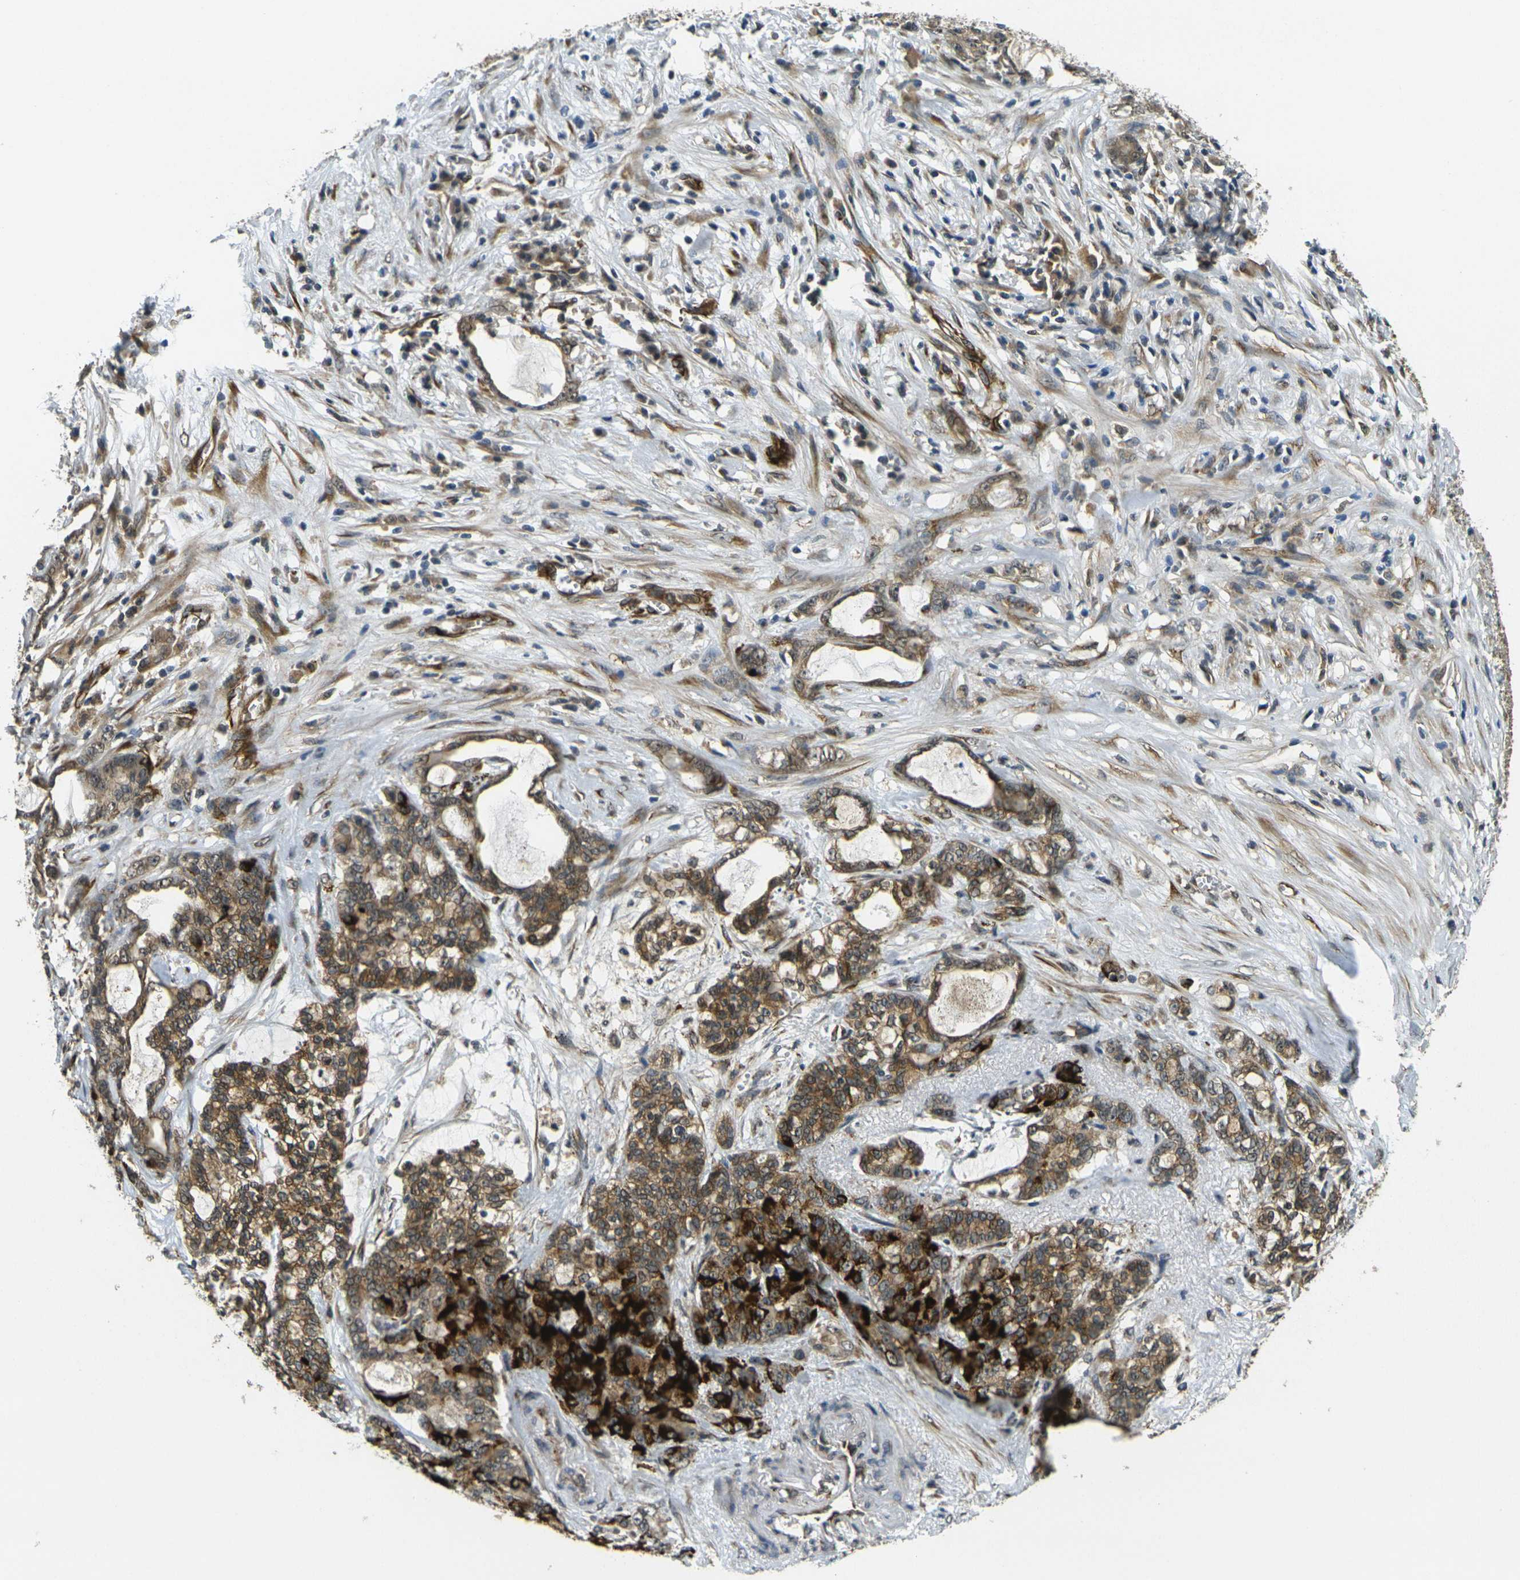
{"staining": {"intensity": "moderate", "quantity": ">75%", "location": "cytoplasmic/membranous"}, "tissue": "pancreatic cancer", "cell_type": "Tumor cells", "image_type": "cancer", "snomed": [{"axis": "morphology", "description": "Adenocarcinoma, NOS"}, {"axis": "topography", "description": "Pancreas"}], "caption": "Immunohistochemical staining of pancreatic cancer demonstrates moderate cytoplasmic/membranous protein staining in about >75% of tumor cells.", "gene": "FUT11", "patient": {"sex": "female", "age": 73}}